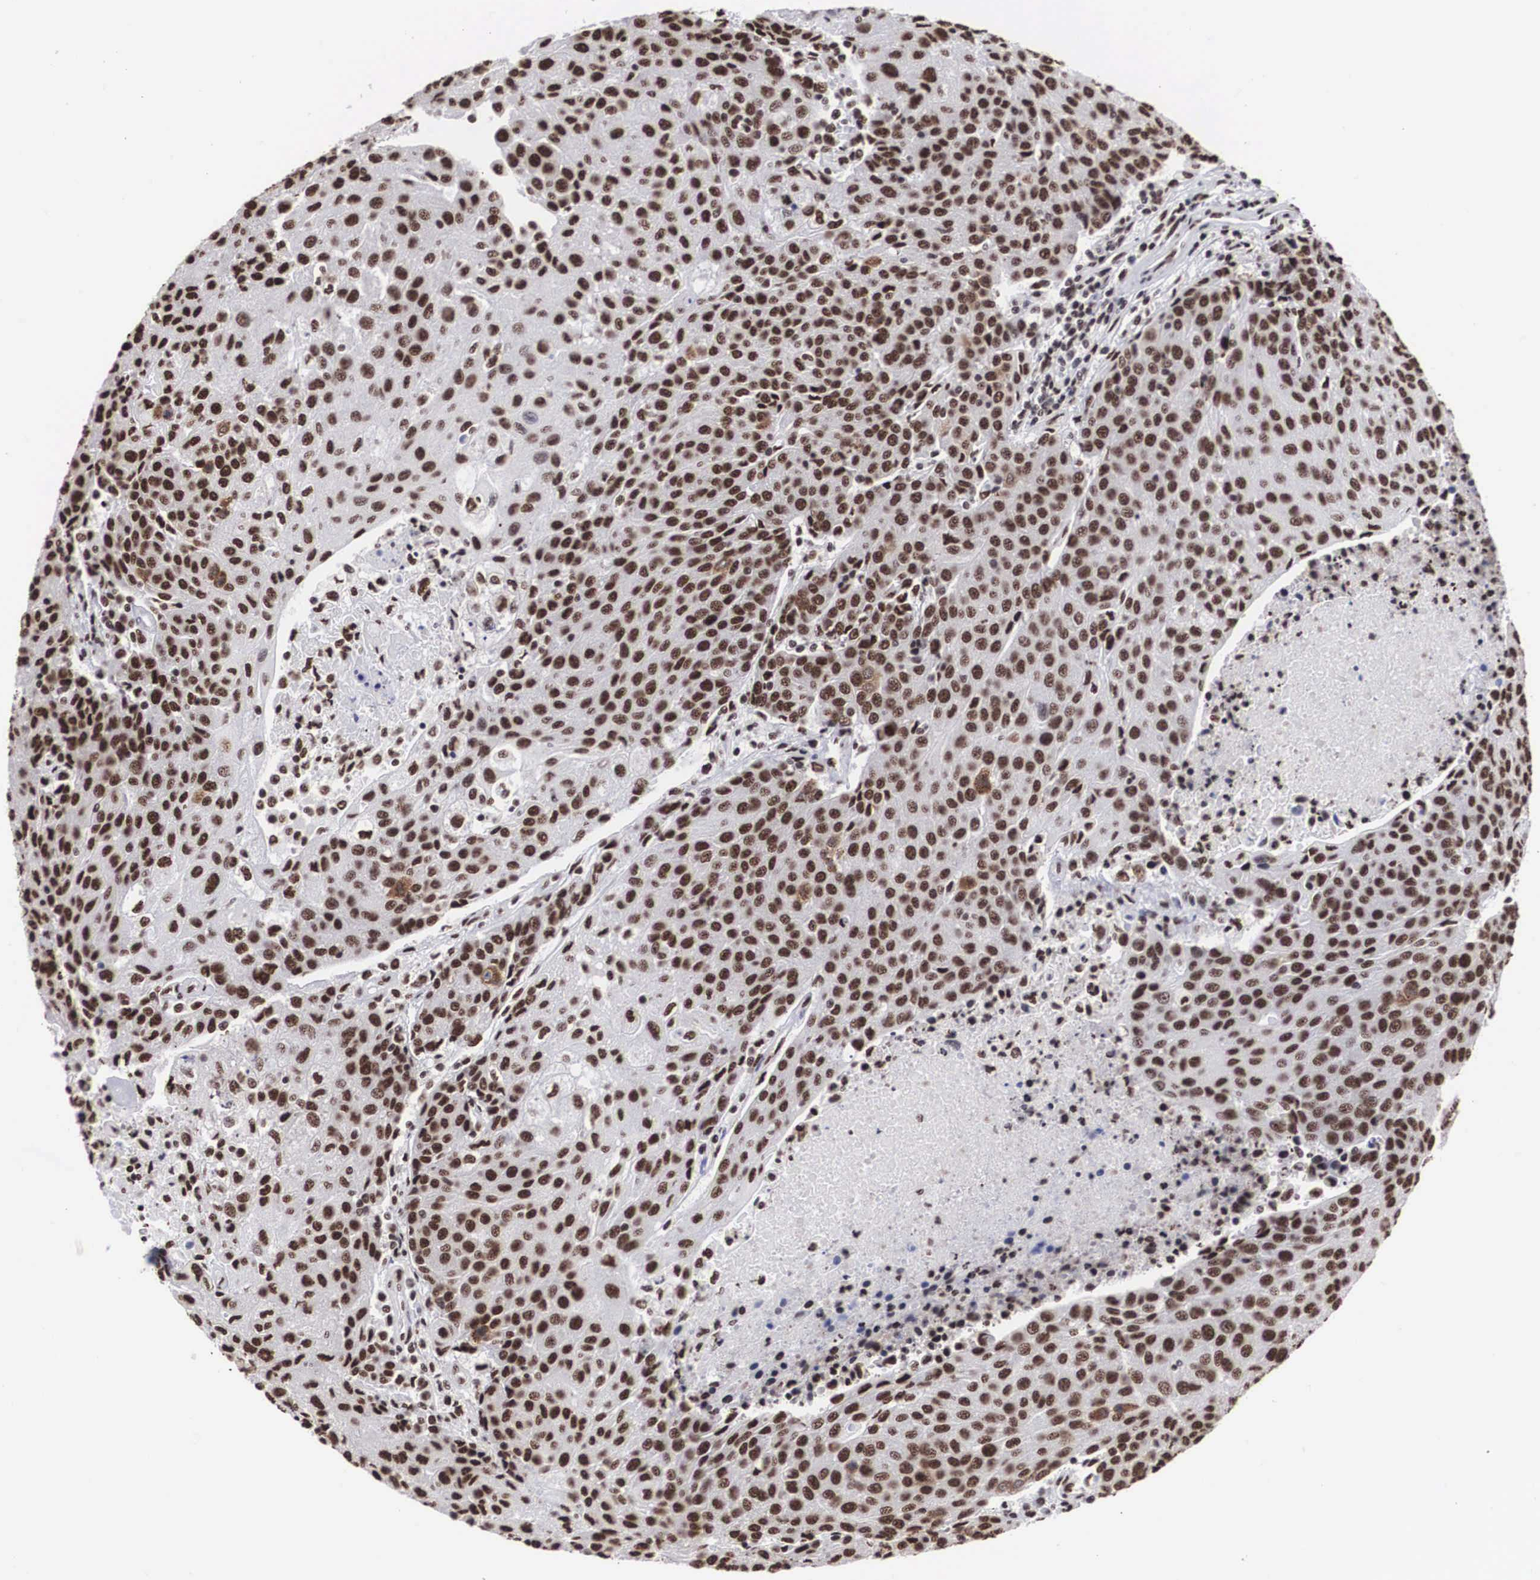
{"staining": {"intensity": "moderate", "quantity": ">75%", "location": "nuclear"}, "tissue": "urothelial cancer", "cell_type": "Tumor cells", "image_type": "cancer", "snomed": [{"axis": "morphology", "description": "Urothelial carcinoma, High grade"}, {"axis": "topography", "description": "Urinary bladder"}], "caption": "Tumor cells exhibit moderate nuclear expression in about >75% of cells in urothelial cancer. (DAB IHC with brightfield microscopy, high magnification).", "gene": "ACIN1", "patient": {"sex": "female", "age": 85}}